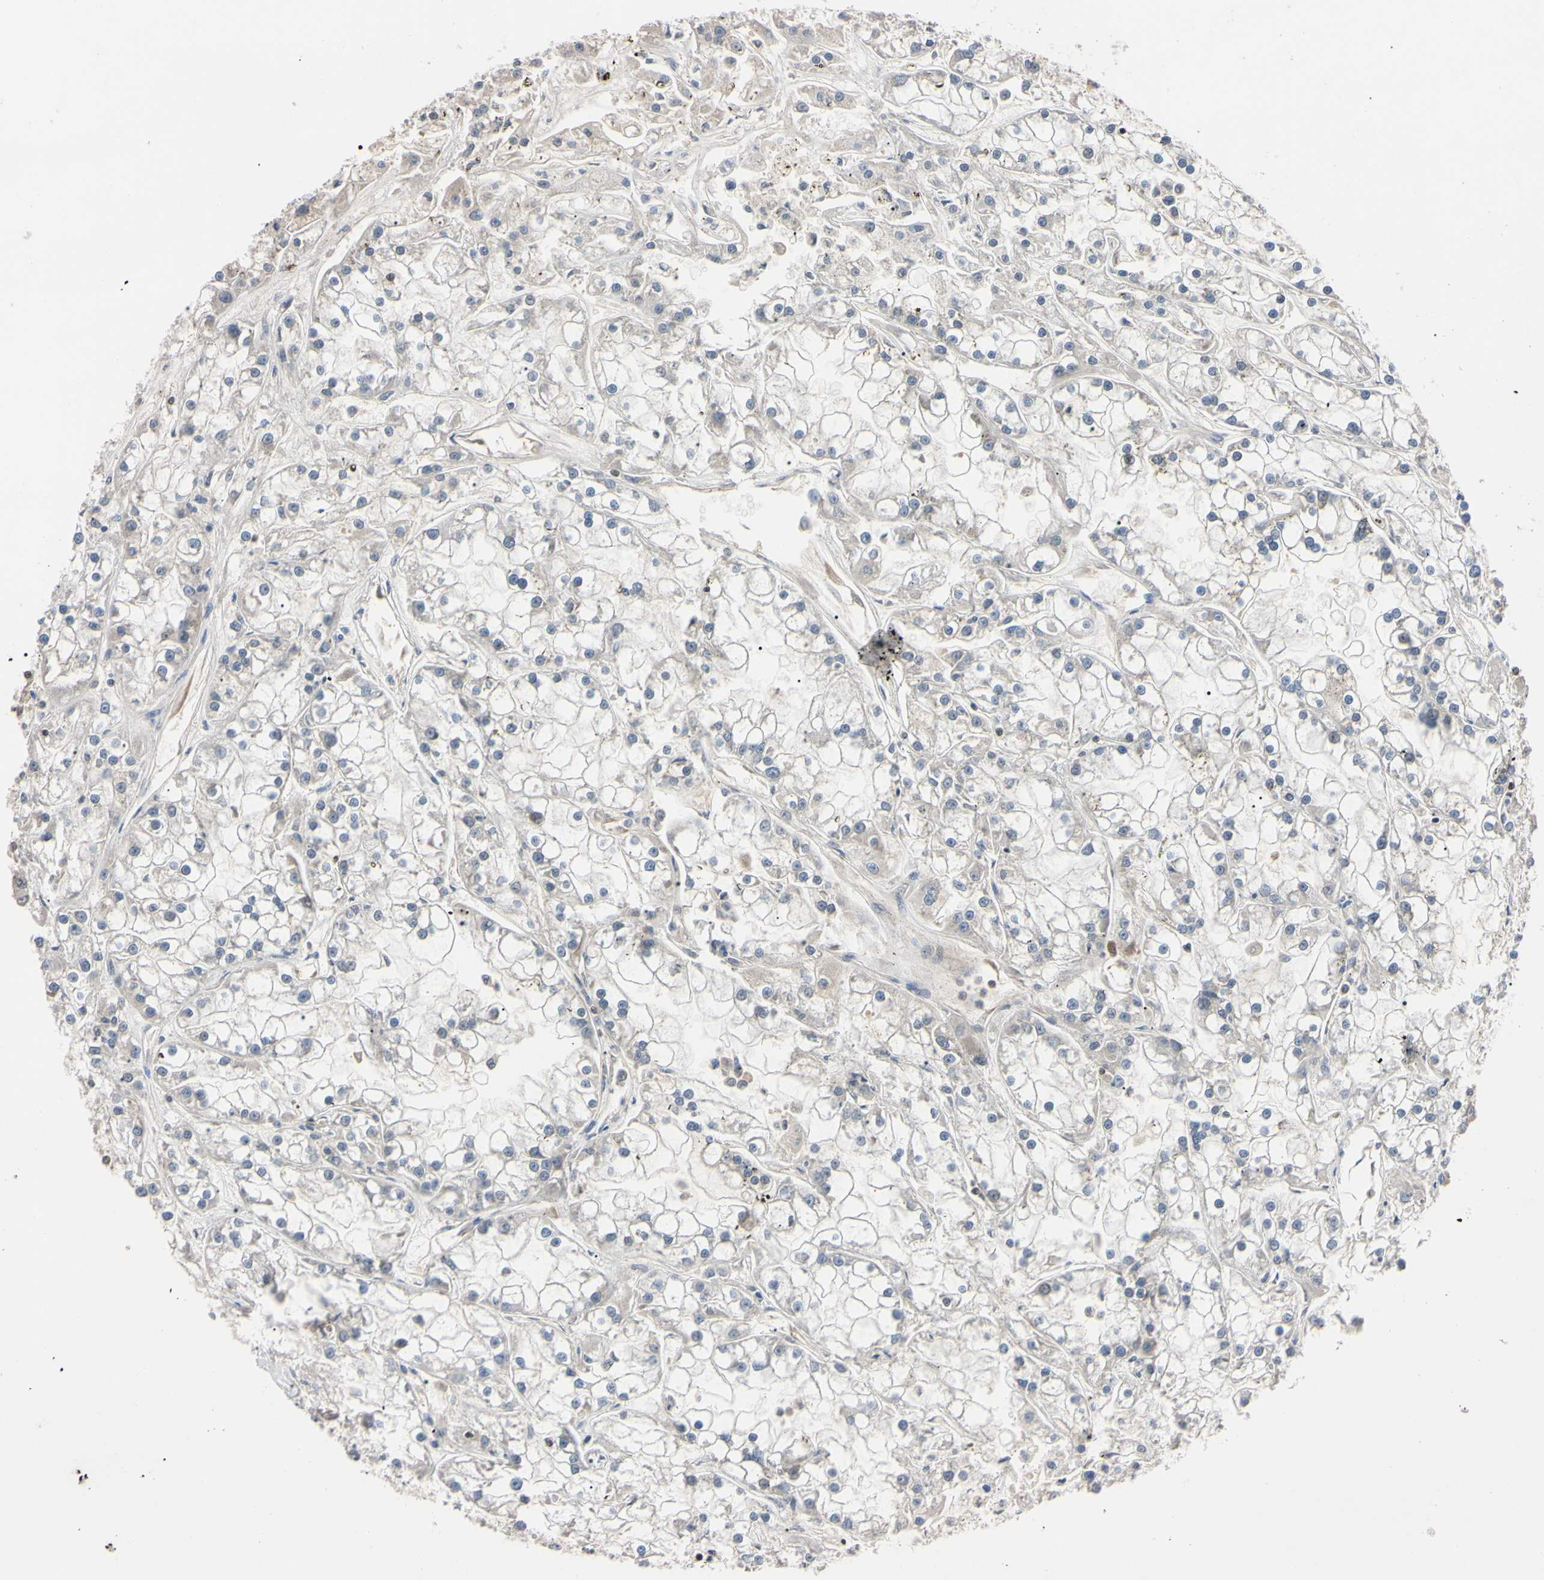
{"staining": {"intensity": "negative", "quantity": "none", "location": "none"}, "tissue": "renal cancer", "cell_type": "Tumor cells", "image_type": "cancer", "snomed": [{"axis": "morphology", "description": "Adenocarcinoma, NOS"}, {"axis": "topography", "description": "Kidney"}], "caption": "The immunohistochemistry (IHC) image has no significant expression in tumor cells of renal cancer (adenocarcinoma) tissue.", "gene": "UBE2I", "patient": {"sex": "female", "age": 52}}